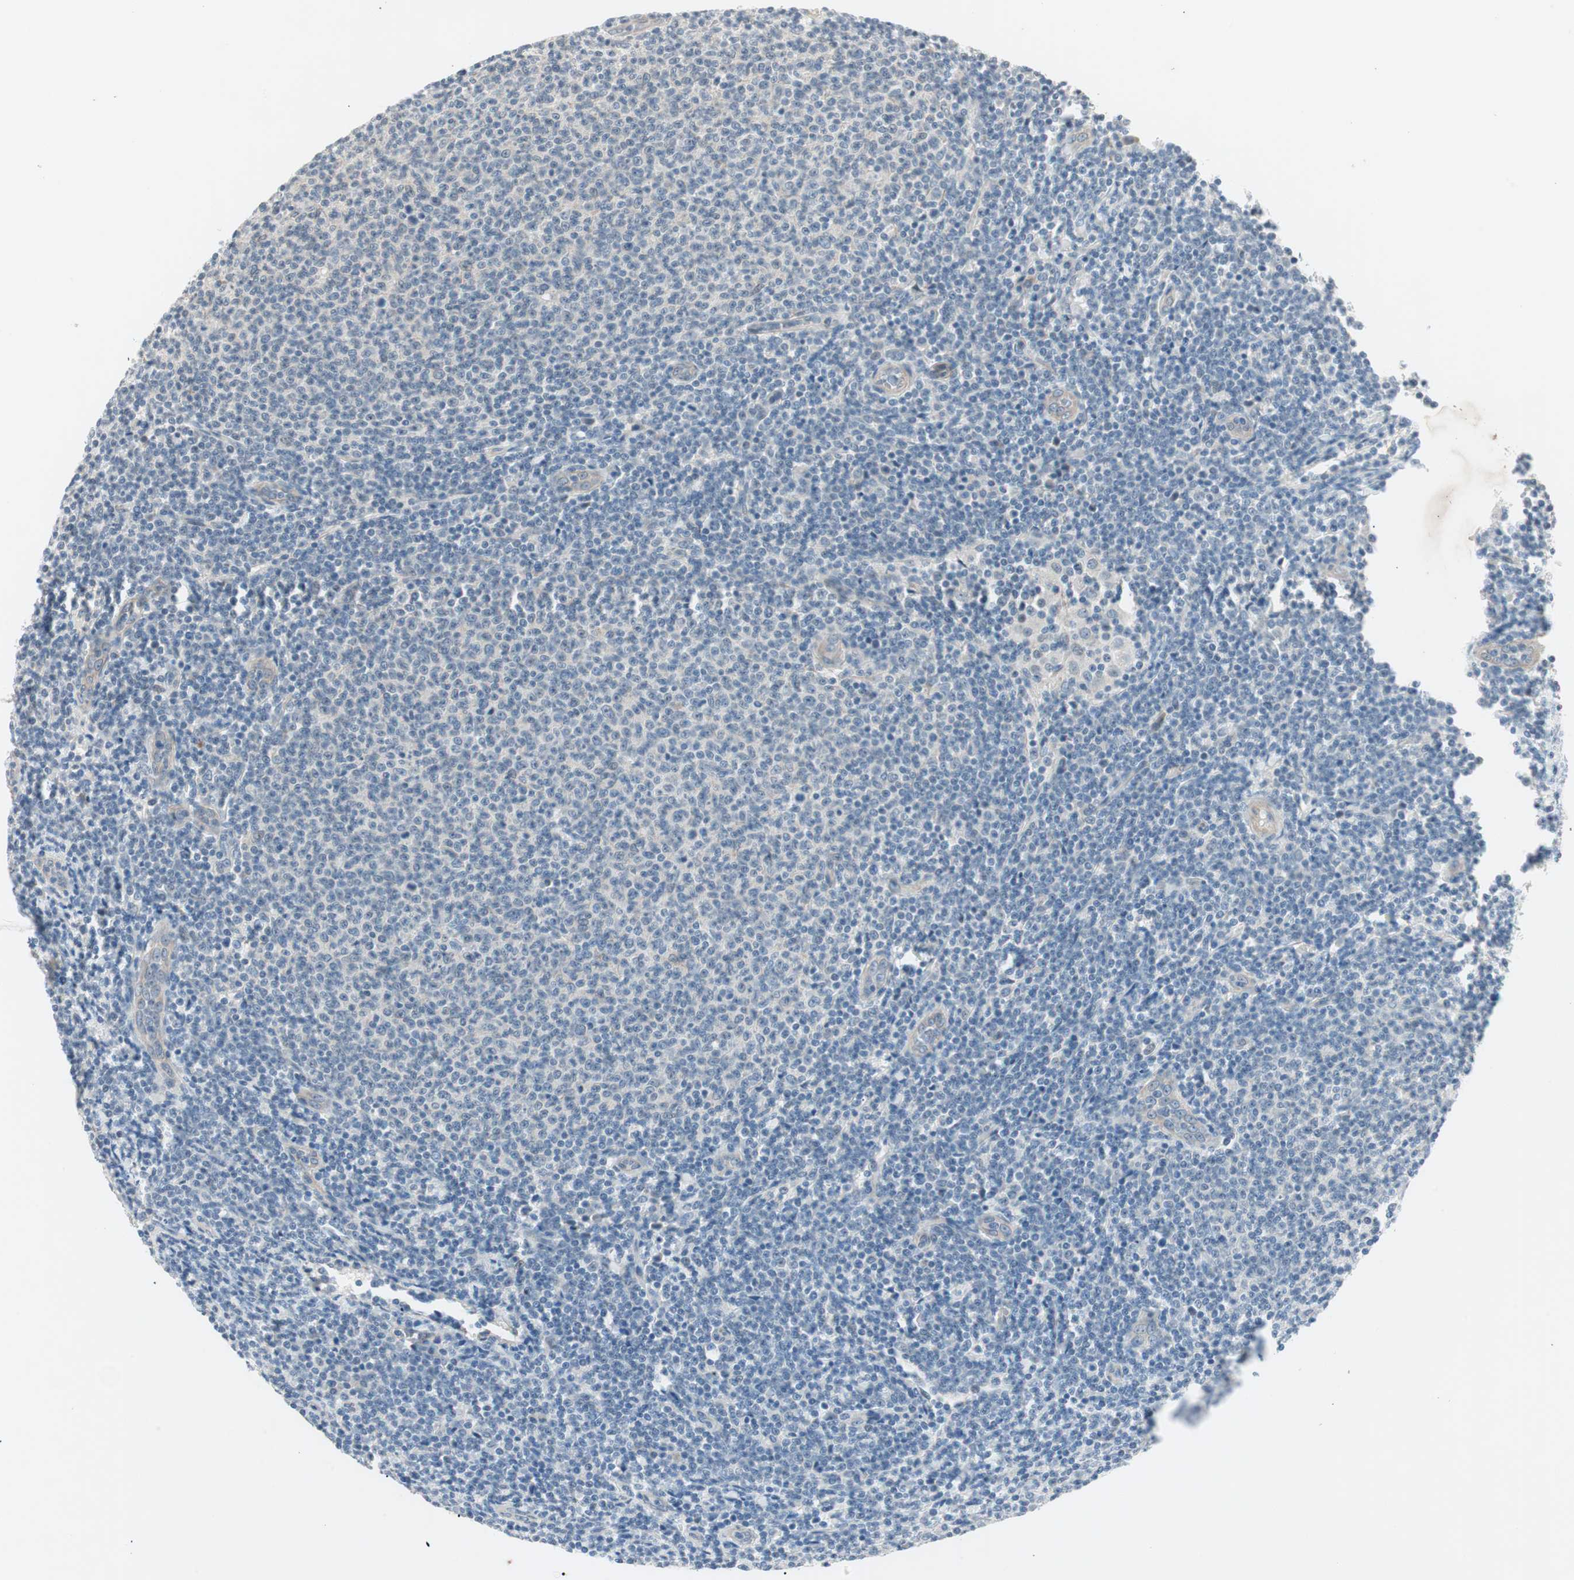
{"staining": {"intensity": "negative", "quantity": "none", "location": "none"}, "tissue": "lymphoma", "cell_type": "Tumor cells", "image_type": "cancer", "snomed": [{"axis": "morphology", "description": "Malignant lymphoma, non-Hodgkin's type, Low grade"}, {"axis": "topography", "description": "Lymph node"}], "caption": "This is an immunohistochemistry (IHC) histopathology image of human lymphoma. There is no positivity in tumor cells.", "gene": "ITGB4", "patient": {"sex": "male", "age": 66}}